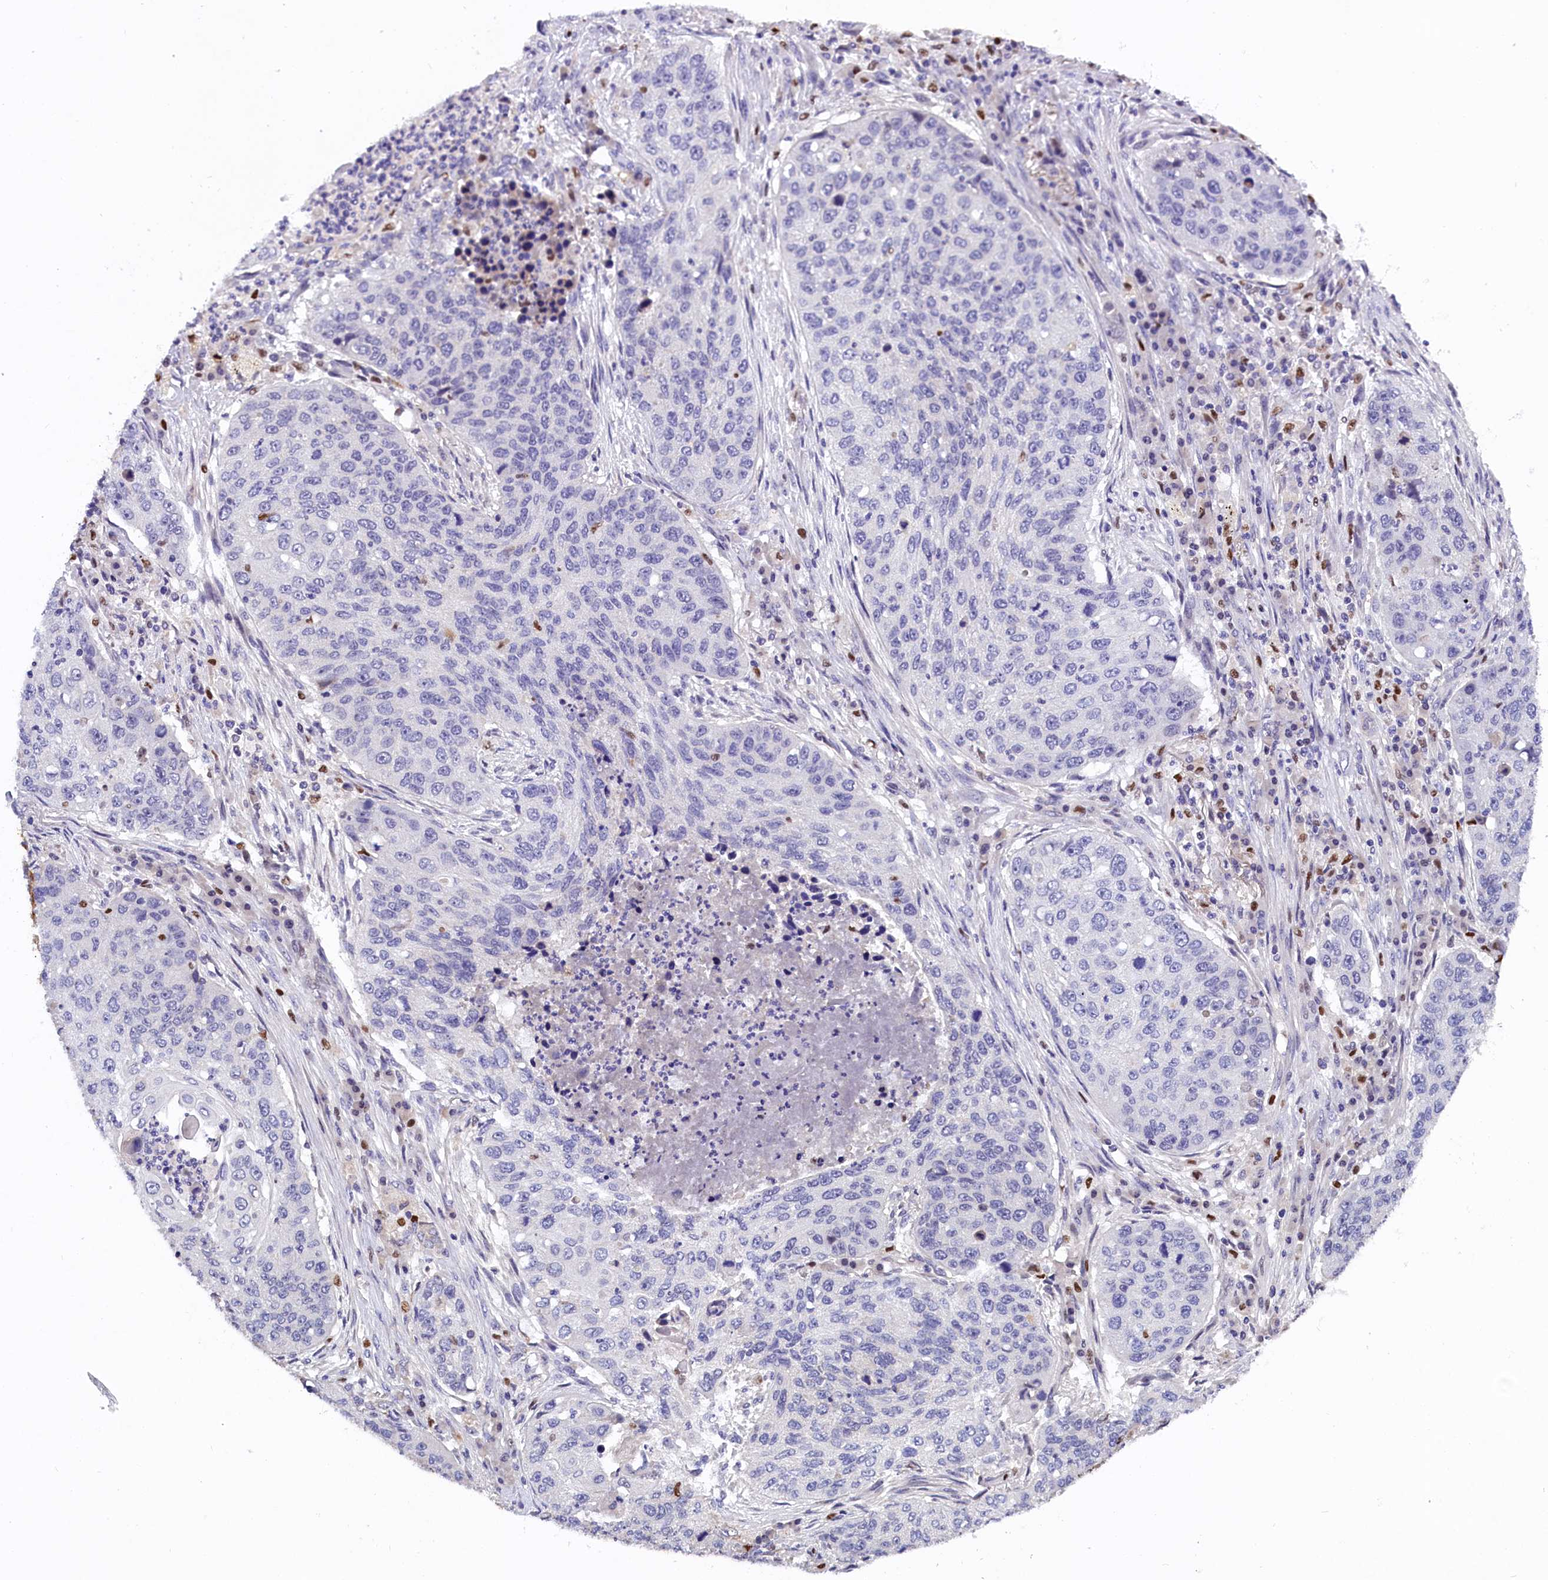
{"staining": {"intensity": "negative", "quantity": "none", "location": "none"}, "tissue": "lung cancer", "cell_type": "Tumor cells", "image_type": "cancer", "snomed": [{"axis": "morphology", "description": "Squamous cell carcinoma, NOS"}, {"axis": "topography", "description": "Lung"}], "caption": "Immunohistochemistry of lung cancer (squamous cell carcinoma) demonstrates no staining in tumor cells.", "gene": "BTBD9", "patient": {"sex": "female", "age": 63}}